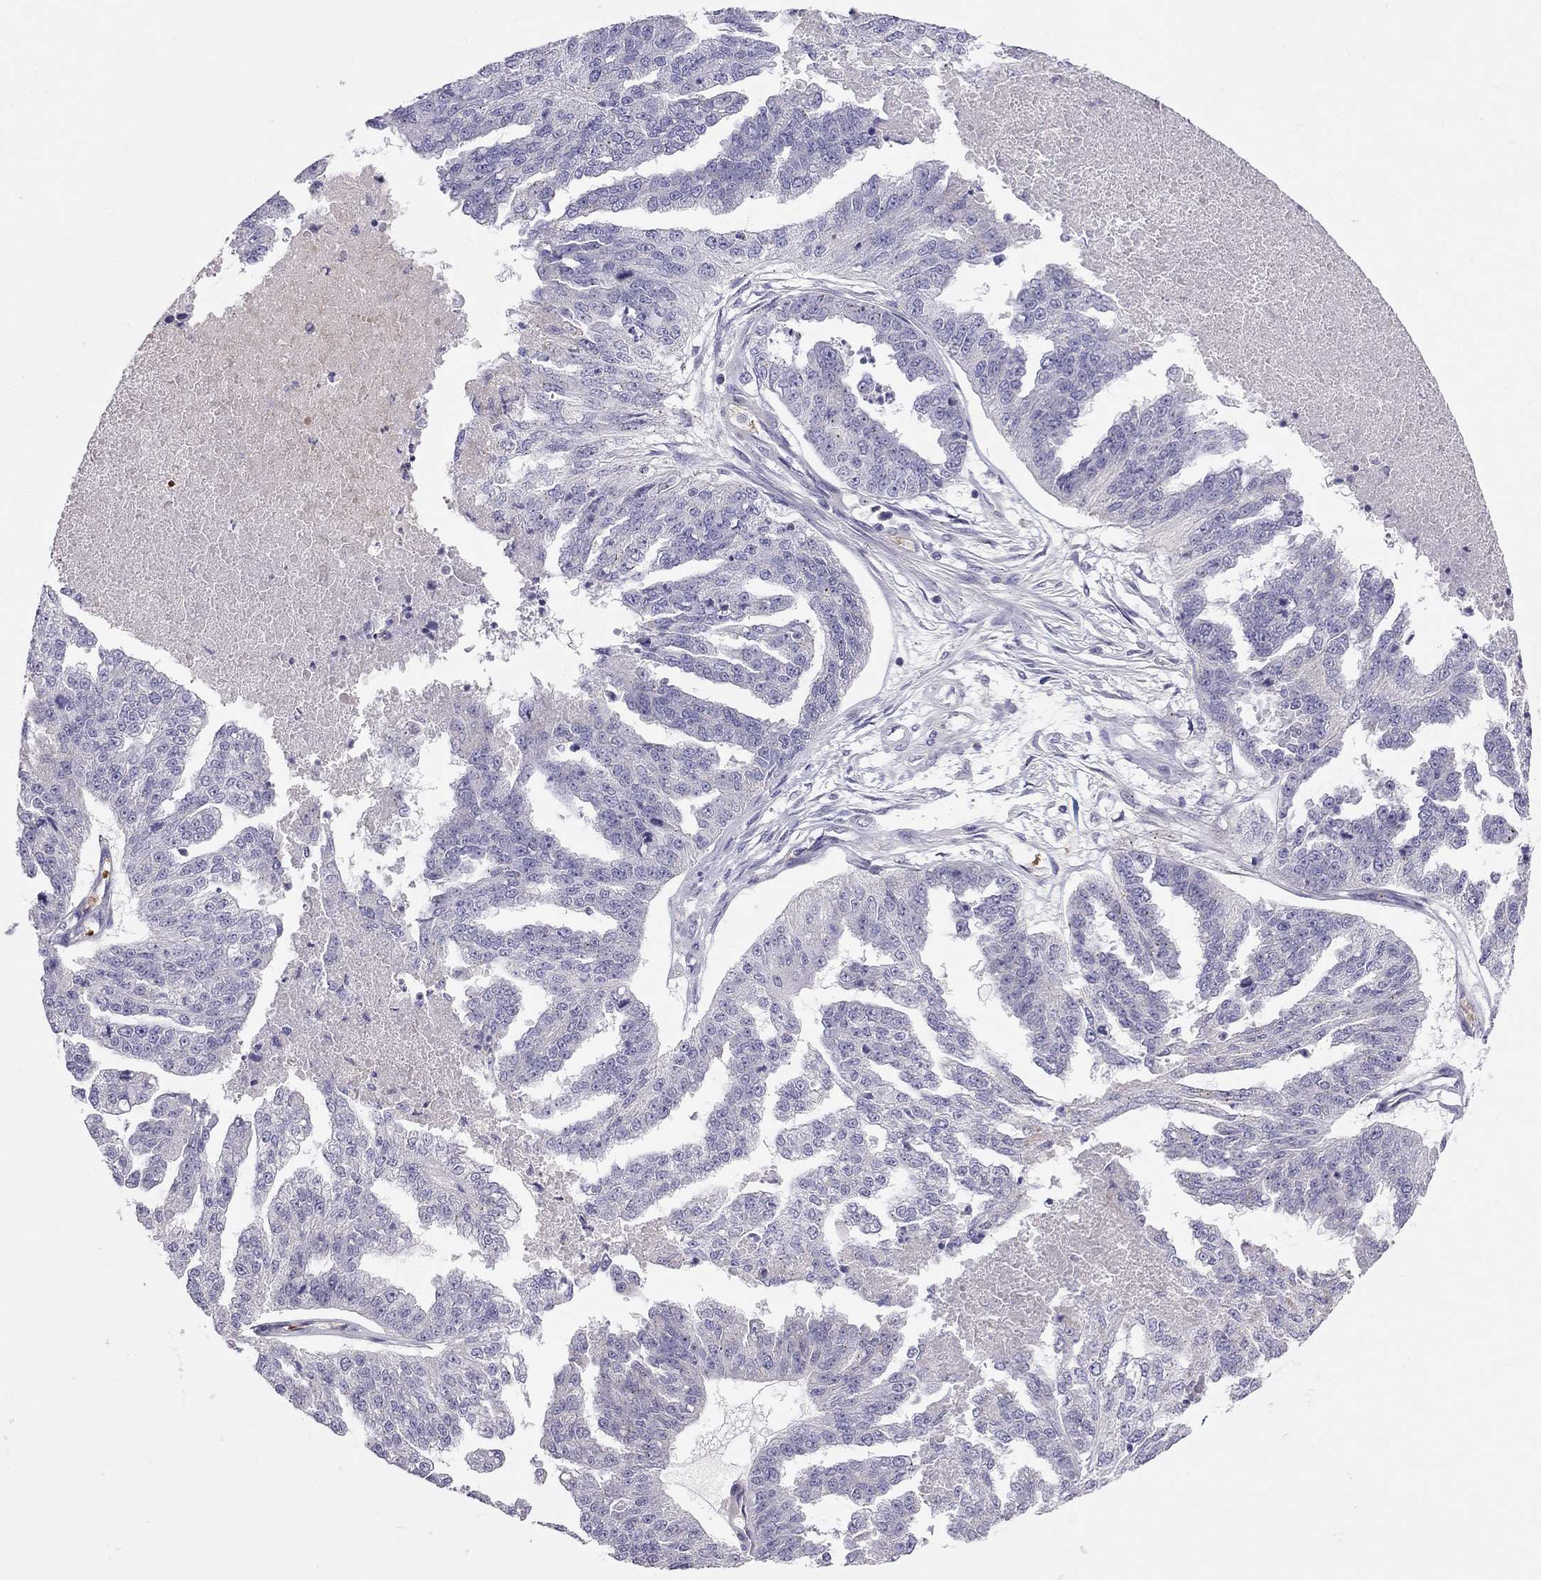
{"staining": {"intensity": "negative", "quantity": "none", "location": "none"}, "tissue": "ovarian cancer", "cell_type": "Tumor cells", "image_type": "cancer", "snomed": [{"axis": "morphology", "description": "Cystadenocarcinoma, serous, NOS"}, {"axis": "topography", "description": "Ovary"}], "caption": "This is an immunohistochemistry (IHC) micrograph of serous cystadenocarcinoma (ovarian). There is no expression in tumor cells.", "gene": "FRMD1", "patient": {"sex": "female", "age": 58}}